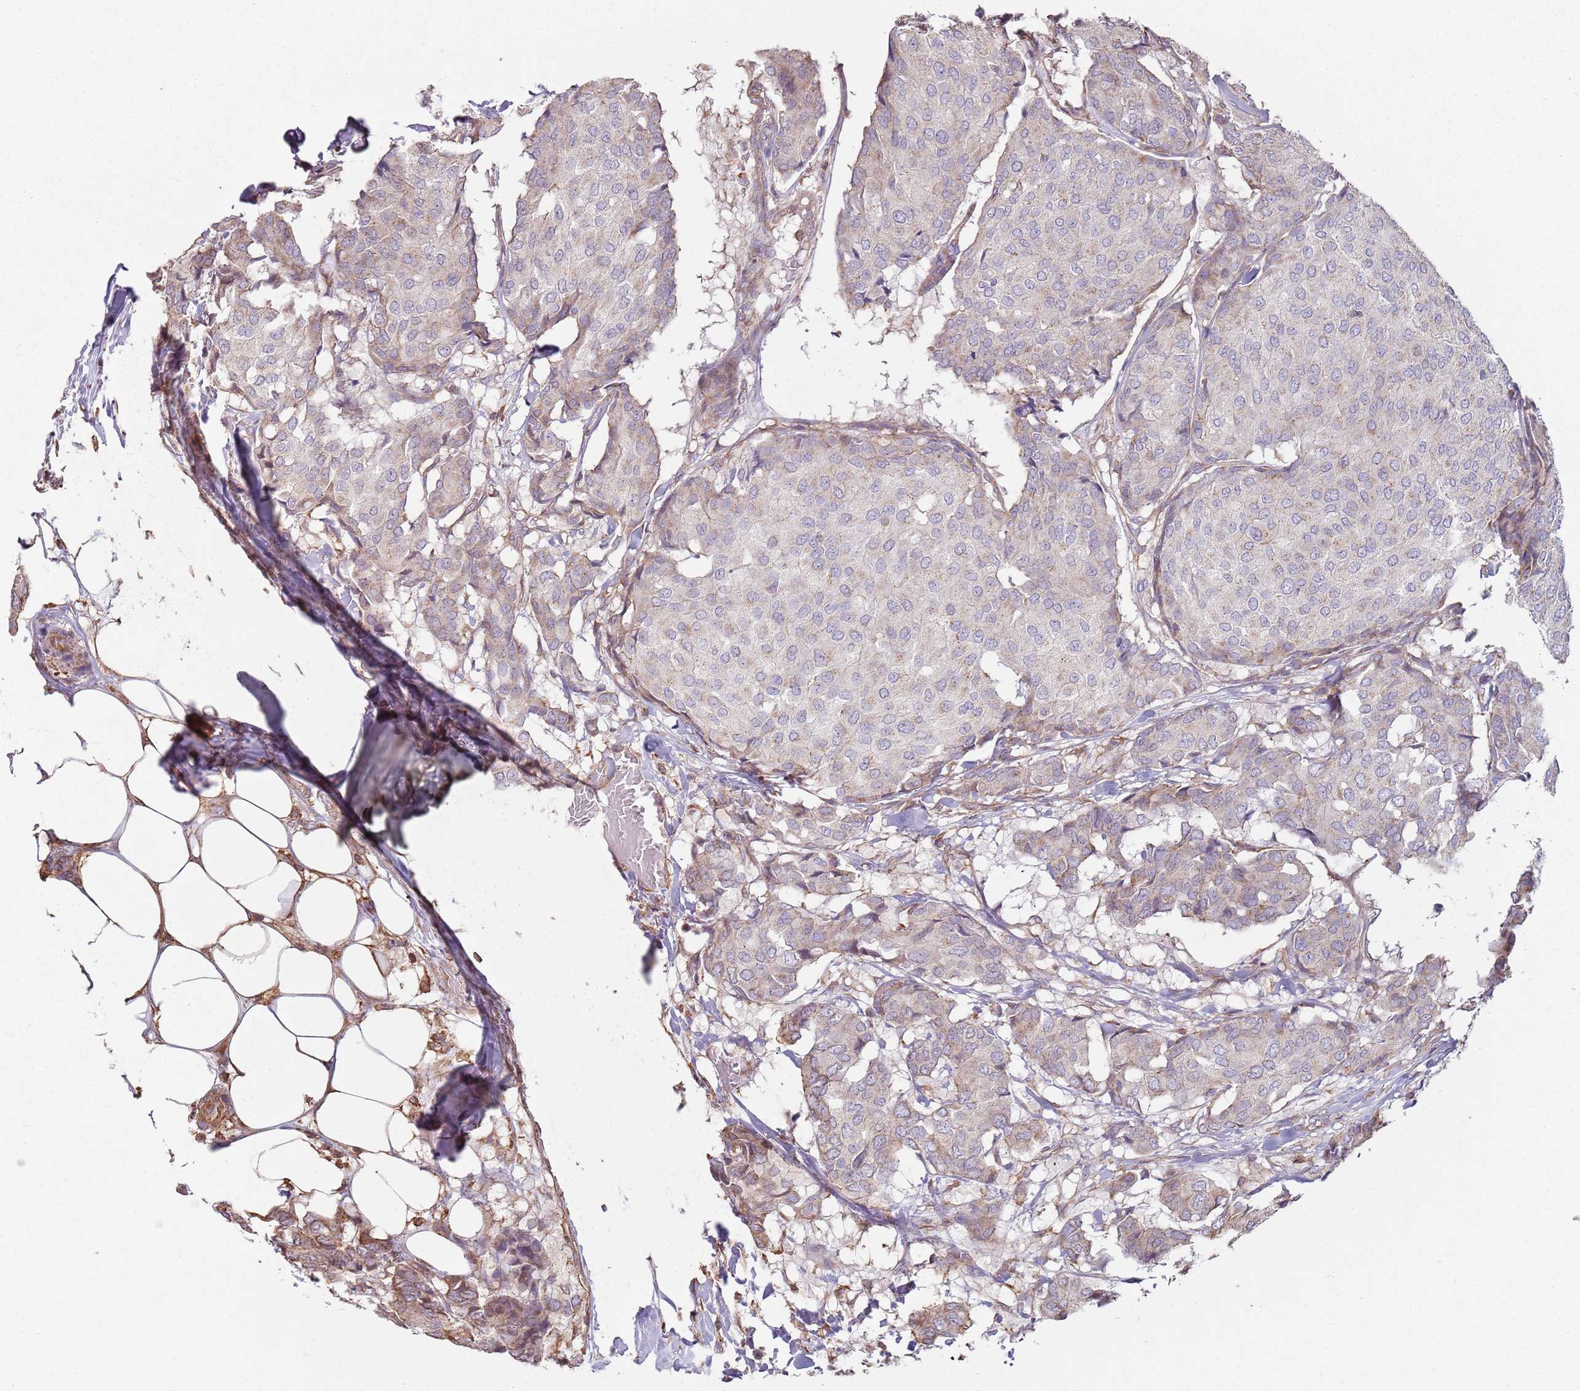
{"staining": {"intensity": "weak", "quantity": "25%-75%", "location": "cytoplasmic/membranous"}, "tissue": "breast cancer", "cell_type": "Tumor cells", "image_type": "cancer", "snomed": [{"axis": "morphology", "description": "Duct carcinoma"}, {"axis": "topography", "description": "Breast"}], "caption": "Immunohistochemistry (IHC) histopathology image of human breast cancer (invasive ductal carcinoma) stained for a protein (brown), which exhibits low levels of weak cytoplasmic/membranous expression in approximately 25%-75% of tumor cells.", "gene": "GAS8", "patient": {"sex": "female", "age": 75}}